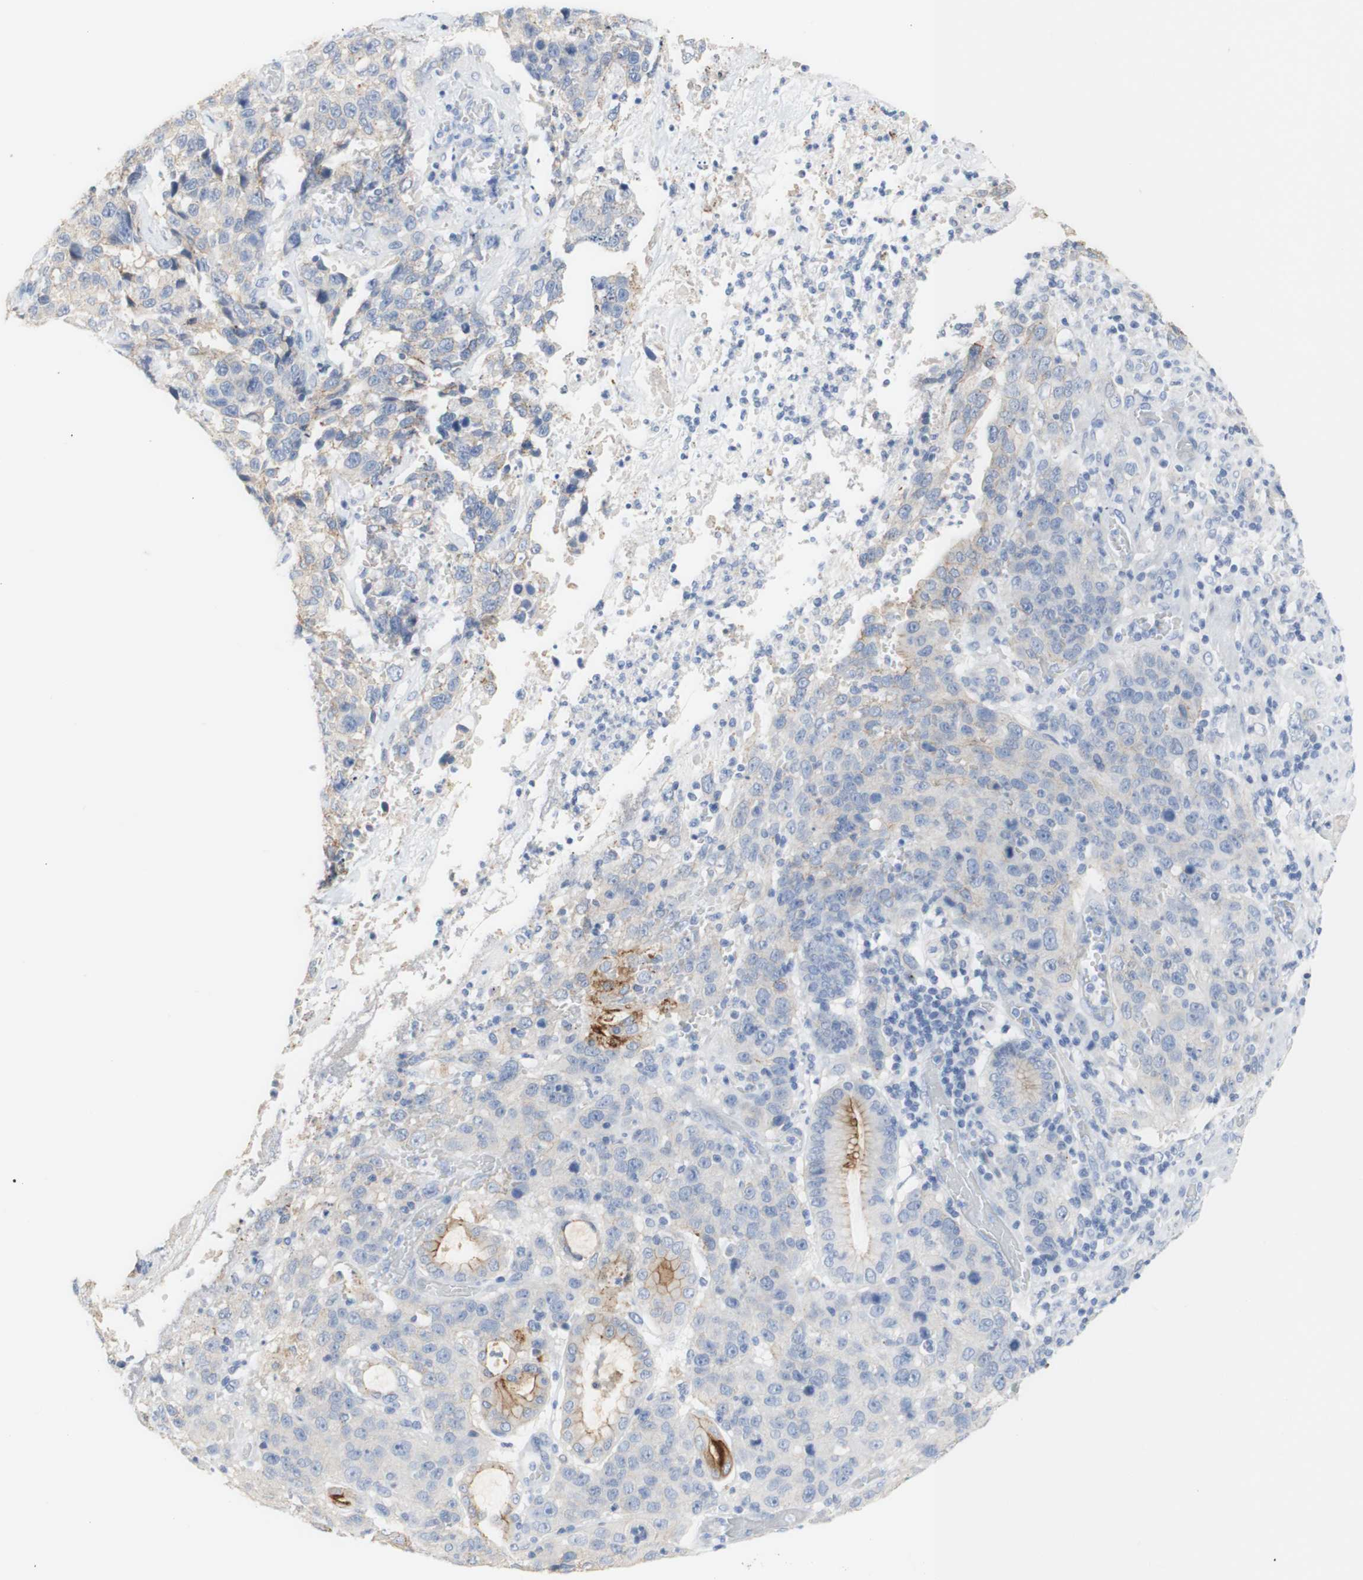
{"staining": {"intensity": "moderate", "quantity": "25%-75%", "location": "cytoplasmic/membranous"}, "tissue": "stomach cancer", "cell_type": "Tumor cells", "image_type": "cancer", "snomed": [{"axis": "morphology", "description": "Normal tissue, NOS"}, {"axis": "morphology", "description": "Adenocarcinoma, NOS"}, {"axis": "topography", "description": "Stomach"}], "caption": "Protein expression analysis of stomach adenocarcinoma reveals moderate cytoplasmic/membranous staining in approximately 25%-75% of tumor cells.", "gene": "DSC2", "patient": {"sex": "male", "age": 48}}